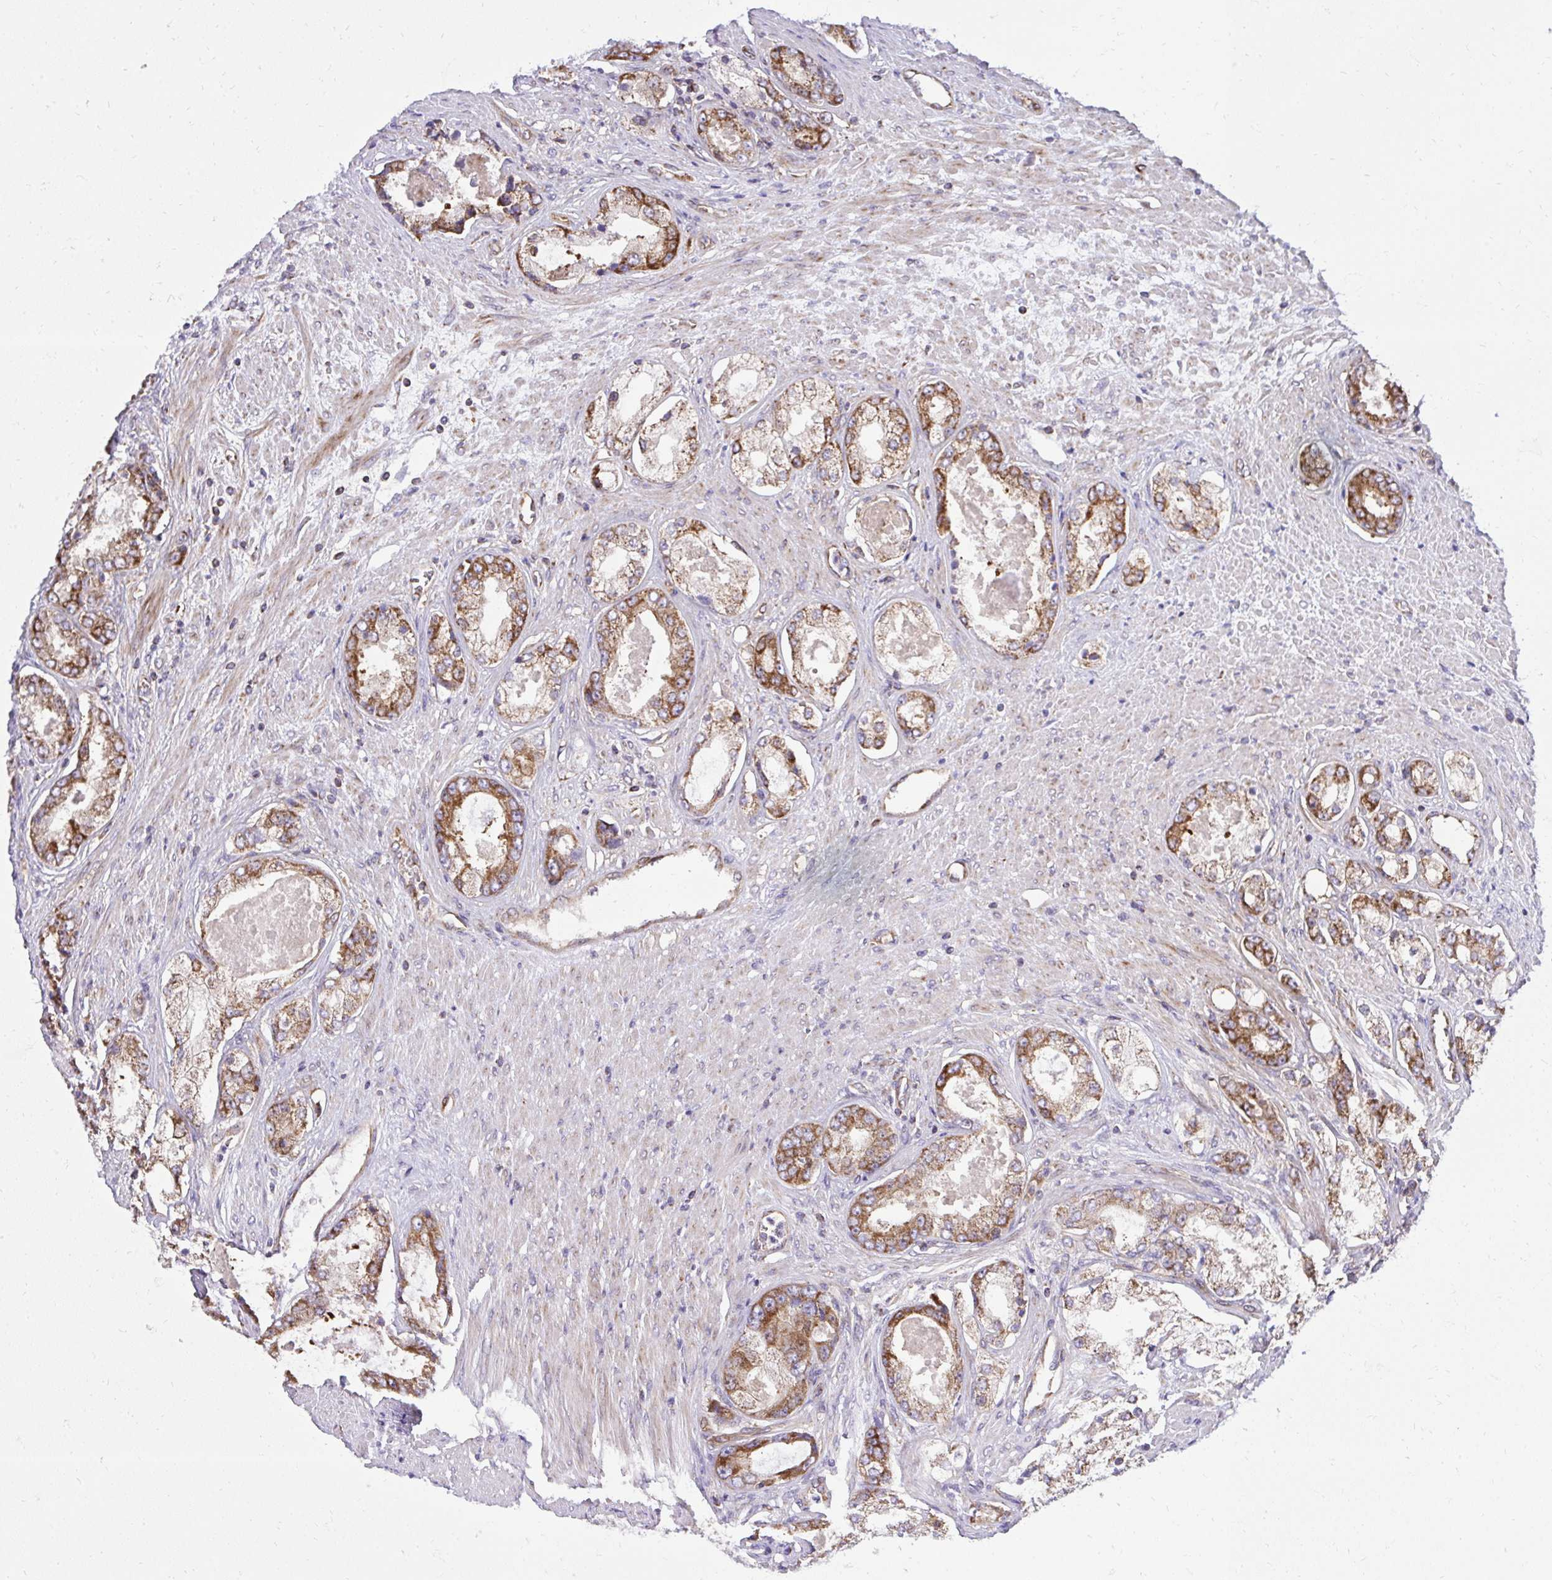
{"staining": {"intensity": "moderate", "quantity": ">75%", "location": "cytoplasmic/membranous"}, "tissue": "prostate cancer", "cell_type": "Tumor cells", "image_type": "cancer", "snomed": [{"axis": "morphology", "description": "Adenocarcinoma, Low grade"}, {"axis": "topography", "description": "Prostate"}], "caption": "High-power microscopy captured an IHC micrograph of prostate low-grade adenocarcinoma, revealing moderate cytoplasmic/membranous expression in about >75% of tumor cells. (brown staining indicates protein expression, while blue staining denotes nuclei).", "gene": "NMNAT3", "patient": {"sex": "male", "age": 68}}